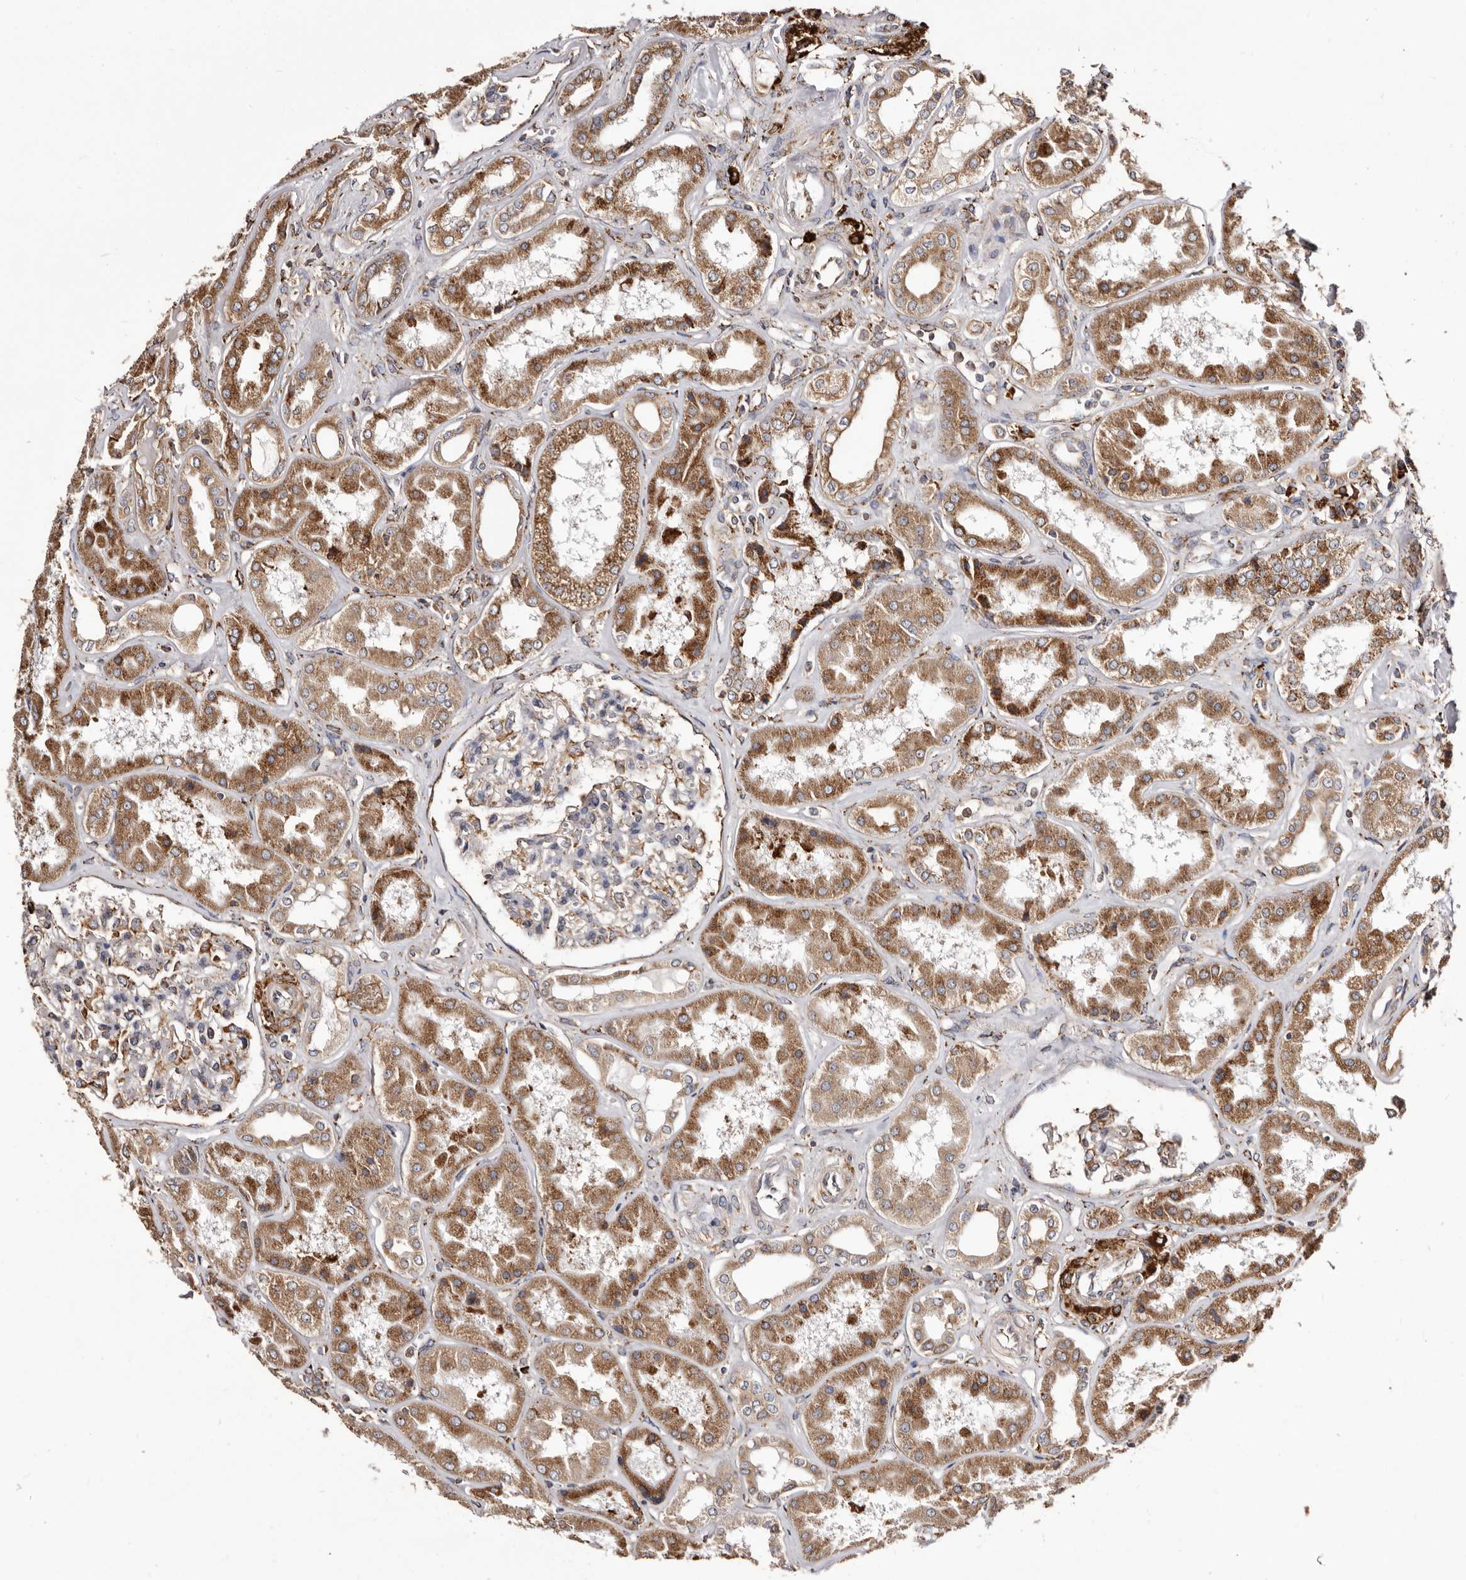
{"staining": {"intensity": "moderate", "quantity": "25%-75%", "location": "cytoplasmic/membranous"}, "tissue": "kidney", "cell_type": "Cells in glomeruli", "image_type": "normal", "snomed": [{"axis": "morphology", "description": "Normal tissue, NOS"}, {"axis": "topography", "description": "Kidney"}], "caption": "Normal kidney was stained to show a protein in brown. There is medium levels of moderate cytoplasmic/membranous expression in about 25%-75% of cells in glomeruli.", "gene": "ACBD6", "patient": {"sex": "female", "age": 56}}